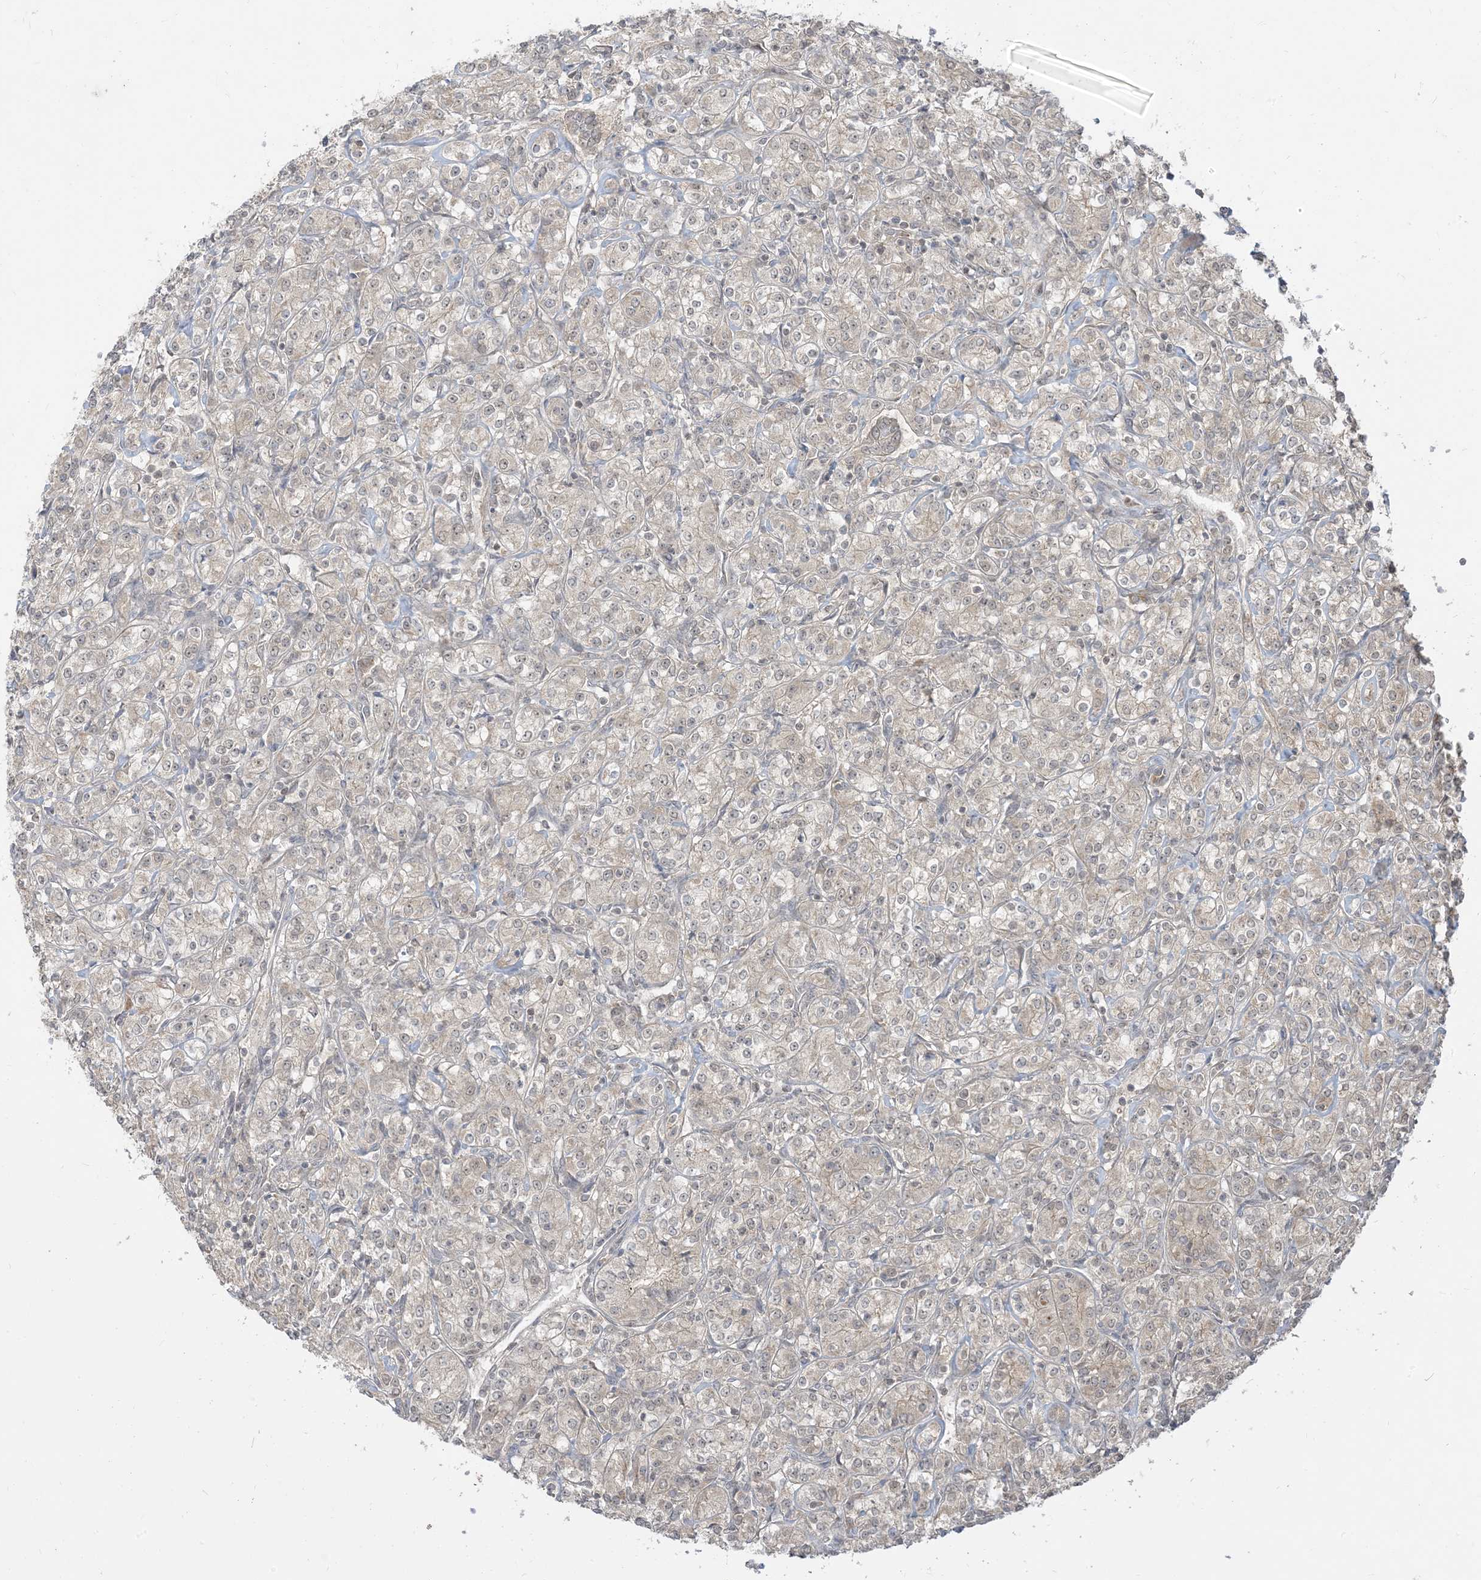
{"staining": {"intensity": "negative", "quantity": "none", "location": "none"}, "tissue": "renal cancer", "cell_type": "Tumor cells", "image_type": "cancer", "snomed": [{"axis": "morphology", "description": "Adenocarcinoma, NOS"}, {"axis": "topography", "description": "Kidney"}], "caption": "Tumor cells are negative for protein expression in human adenocarcinoma (renal).", "gene": "TBCC", "patient": {"sex": "male", "age": 77}}